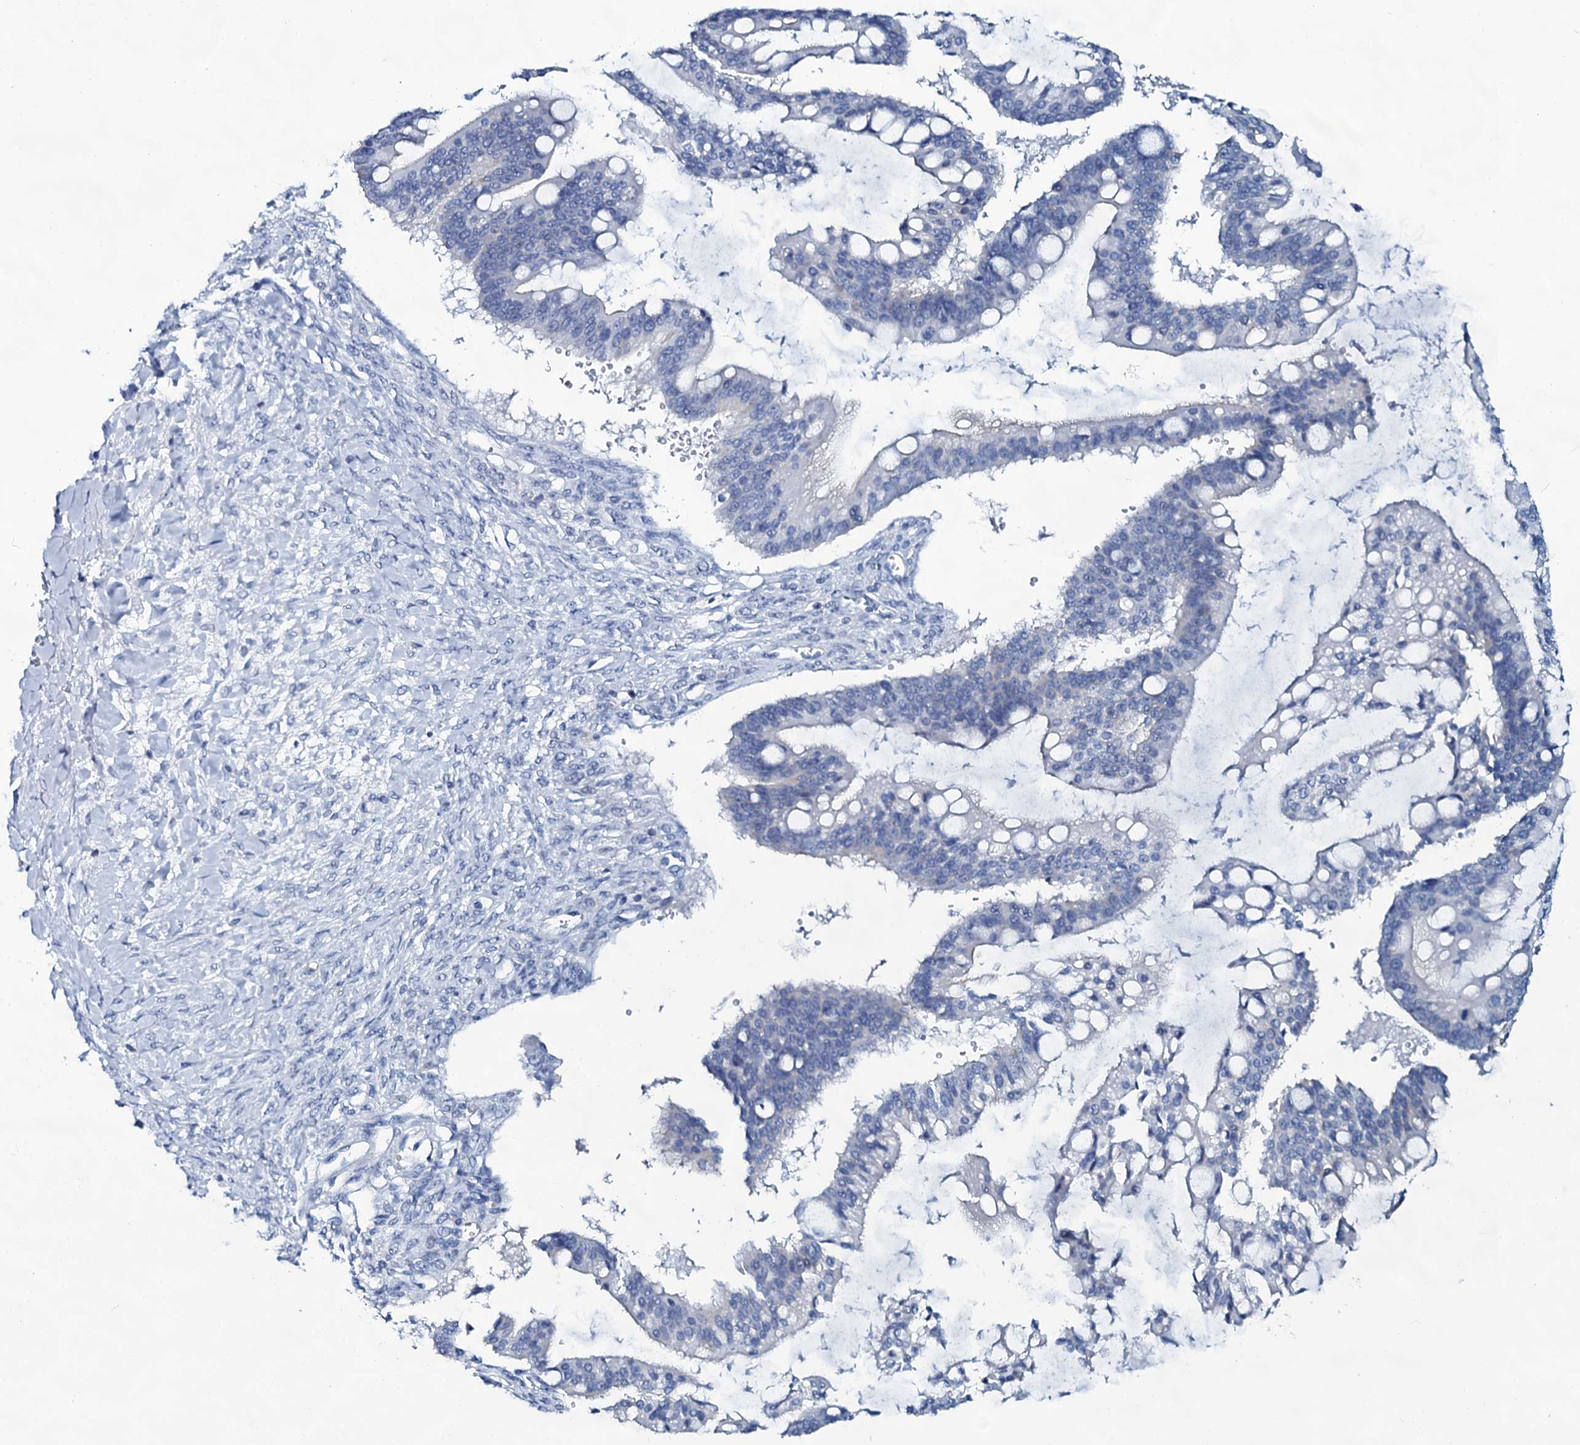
{"staining": {"intensity": "negative", "quantity": "none", "location": "none"}, "tissue": "ovarian cancer", "cell_type": "Tumor cells", "image_type": "cancer", "snomed": [{"axis": "morphology", "description": "Cystadenocarcinoma, mucinous, NOS"}, {"axis": "topography", "description": "Ovary"}], "caption": "Ovarian mucinous cystadenocarcinoma was stained to show a protein in brown. There is no significant positivity in tumor cells. The staining was performed using DAB to visualize the protein expression in brown, while the nuclei were stained in blue with hematoxylin (Magnification: 20x).", "gene": "SLC4A7", "patient": {"sex": "female", "age": 73}}